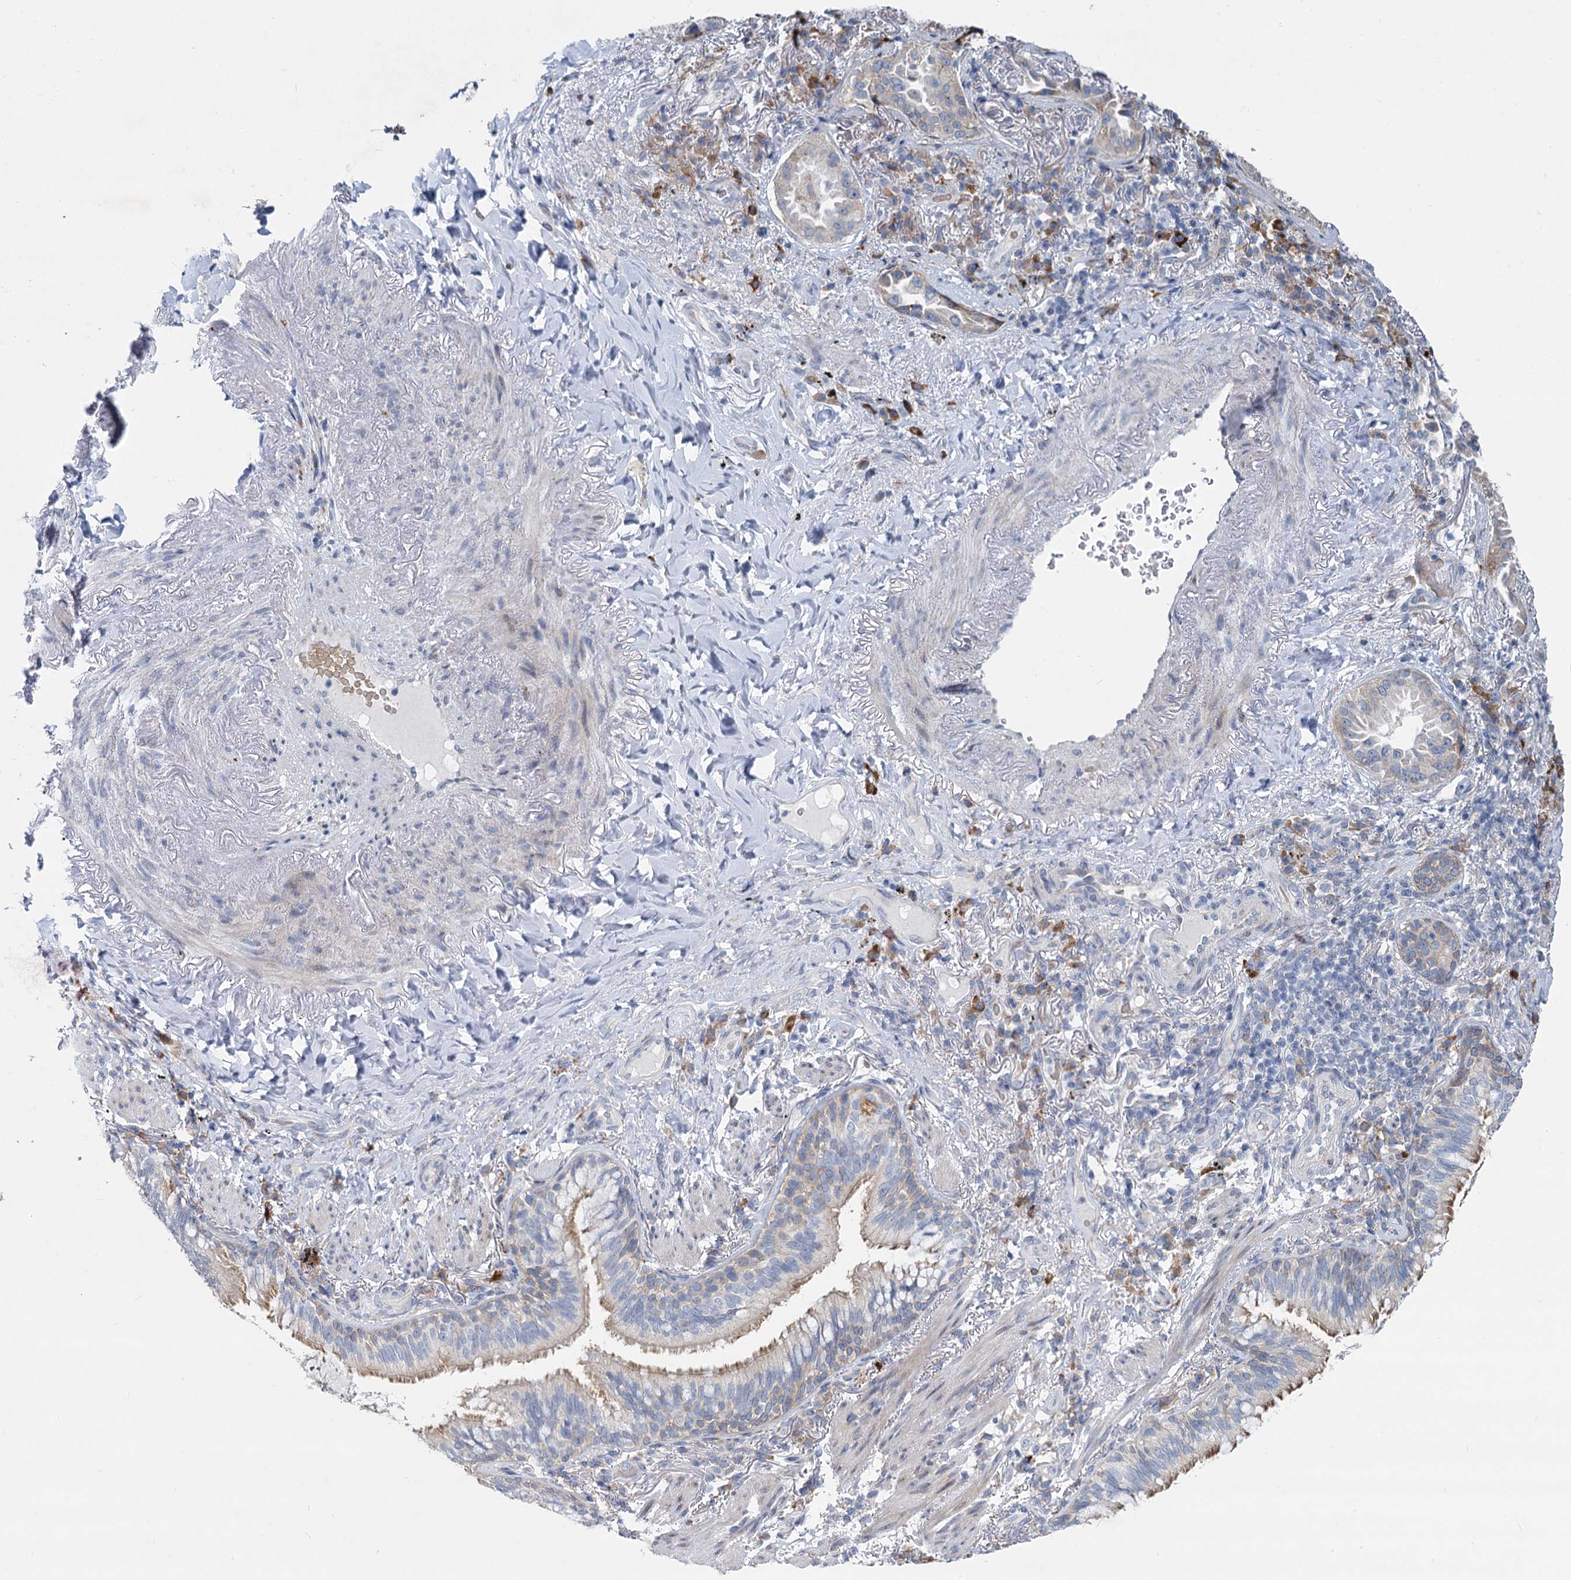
{"staining": {"intensity": "negative", "quantity": "none", "location": "none"}, "tissue": "lung cancer", "cell_type": "Tumor cells", "image_type": "cancer", "snomed": [{"axis": "morphology", "description": "Adenocarcinoma, NOS"}, {"axis": "topography", "description": "Lung"}], "caption": "Immunohistochemical staining of lung adenocarcinoma exhibits no significant staining in tumor cells. (Immunohistochemistry (ihc), brightfield microscopy, high magnification).", "gene": "PRSS35", "patient": {"sex": "female", "age": 69}}